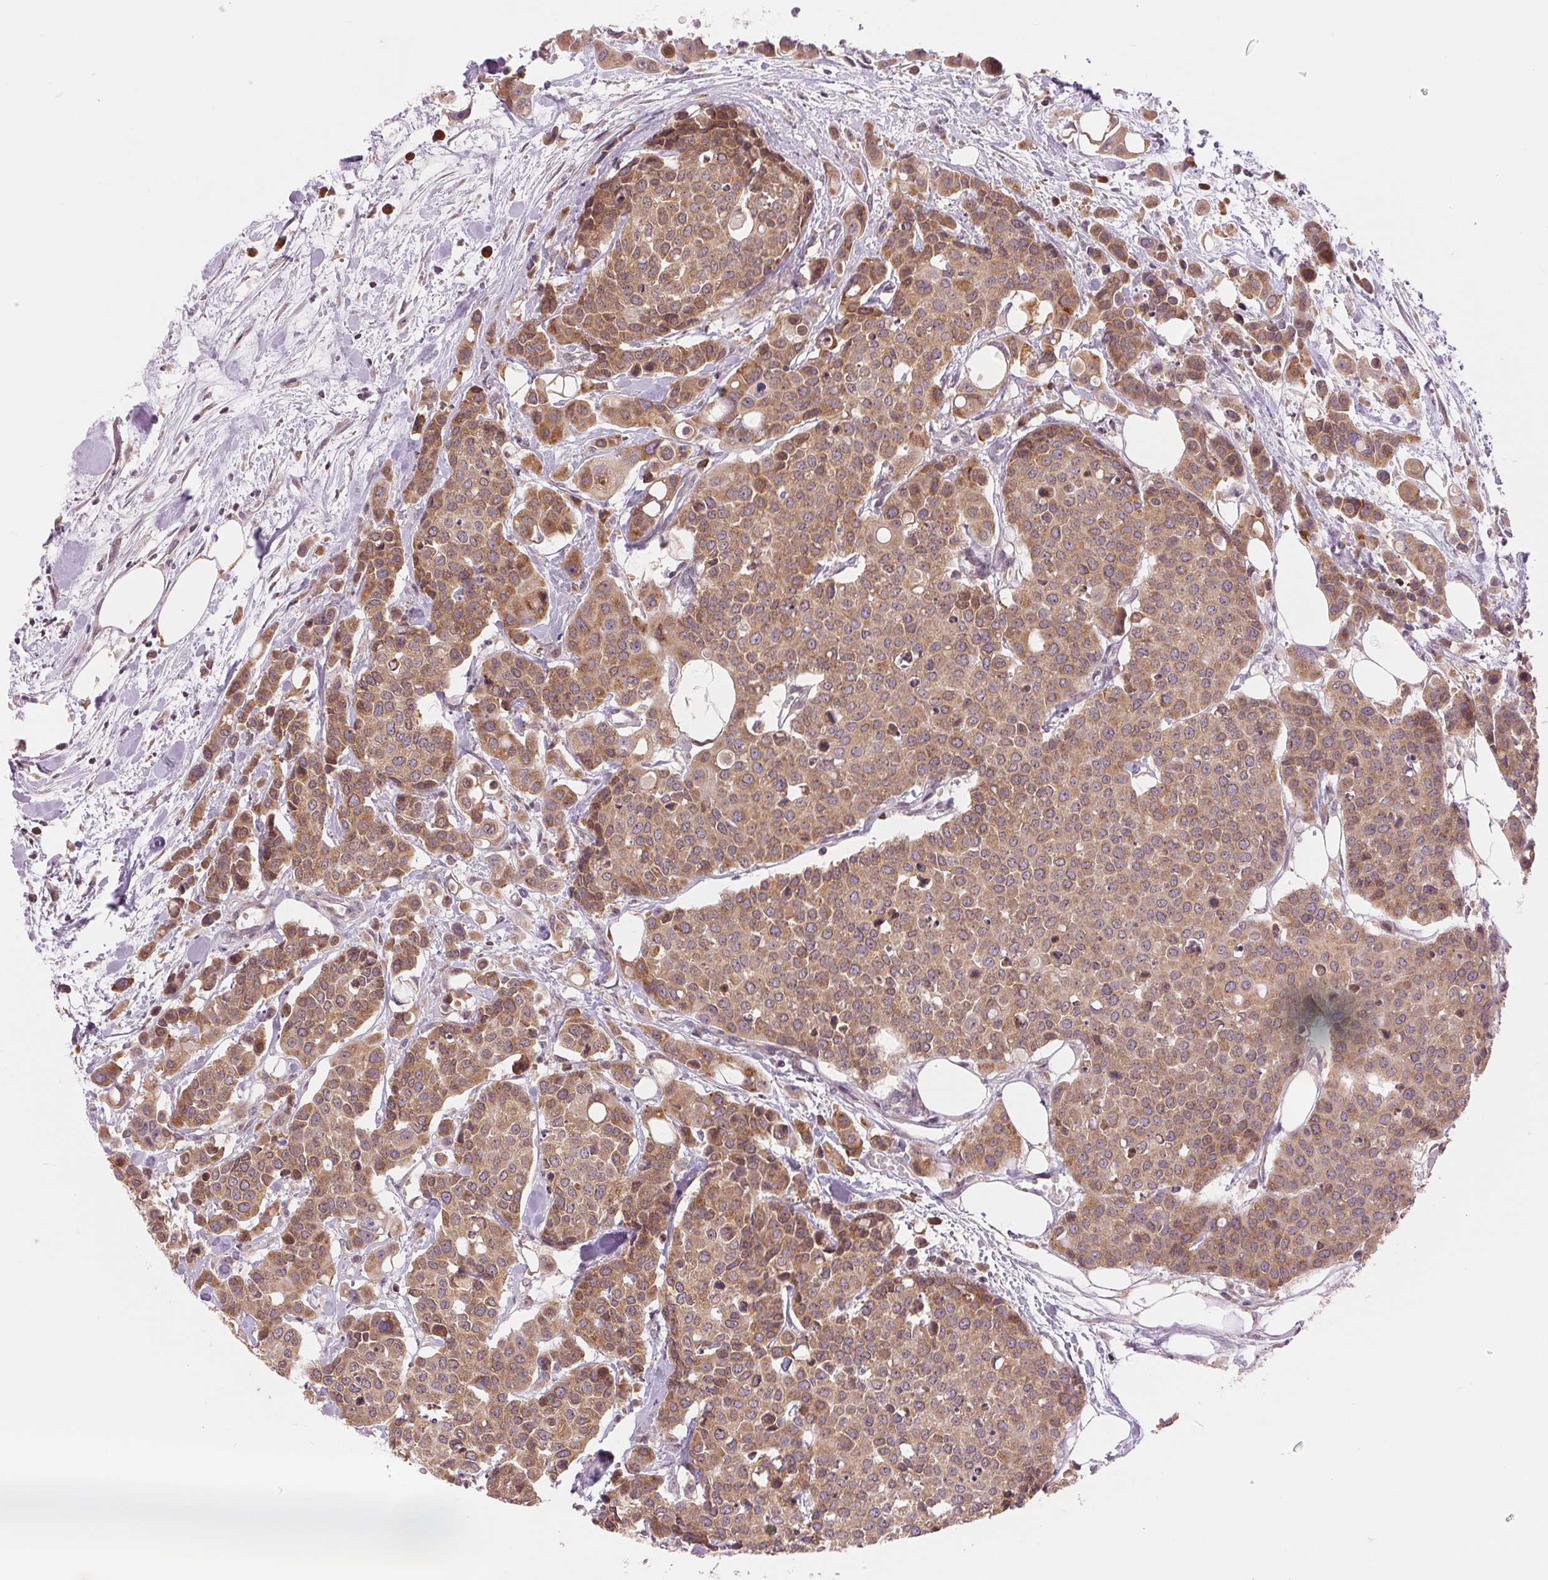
{"staining": {"intensity": "moderate", "quantity": ">75%", "location": "cytoplasmic/membranous"}, "tissue": "carcinoid", "cell_type": "Tumor cells", "image_type": "cancer", "snomed": [{"axis": "morphology", "description": "Carcinoid, malignant, NOS"}, {"axis": "topography", "description": "Colon"}], "caption": "Protein analysis of carcinoid tissue displays moderate cytoplasmic/membranous positivity in approximately >75% of tumor cells.", "gene": "TECR", "patient": {"sex": "male", "age": 81}}